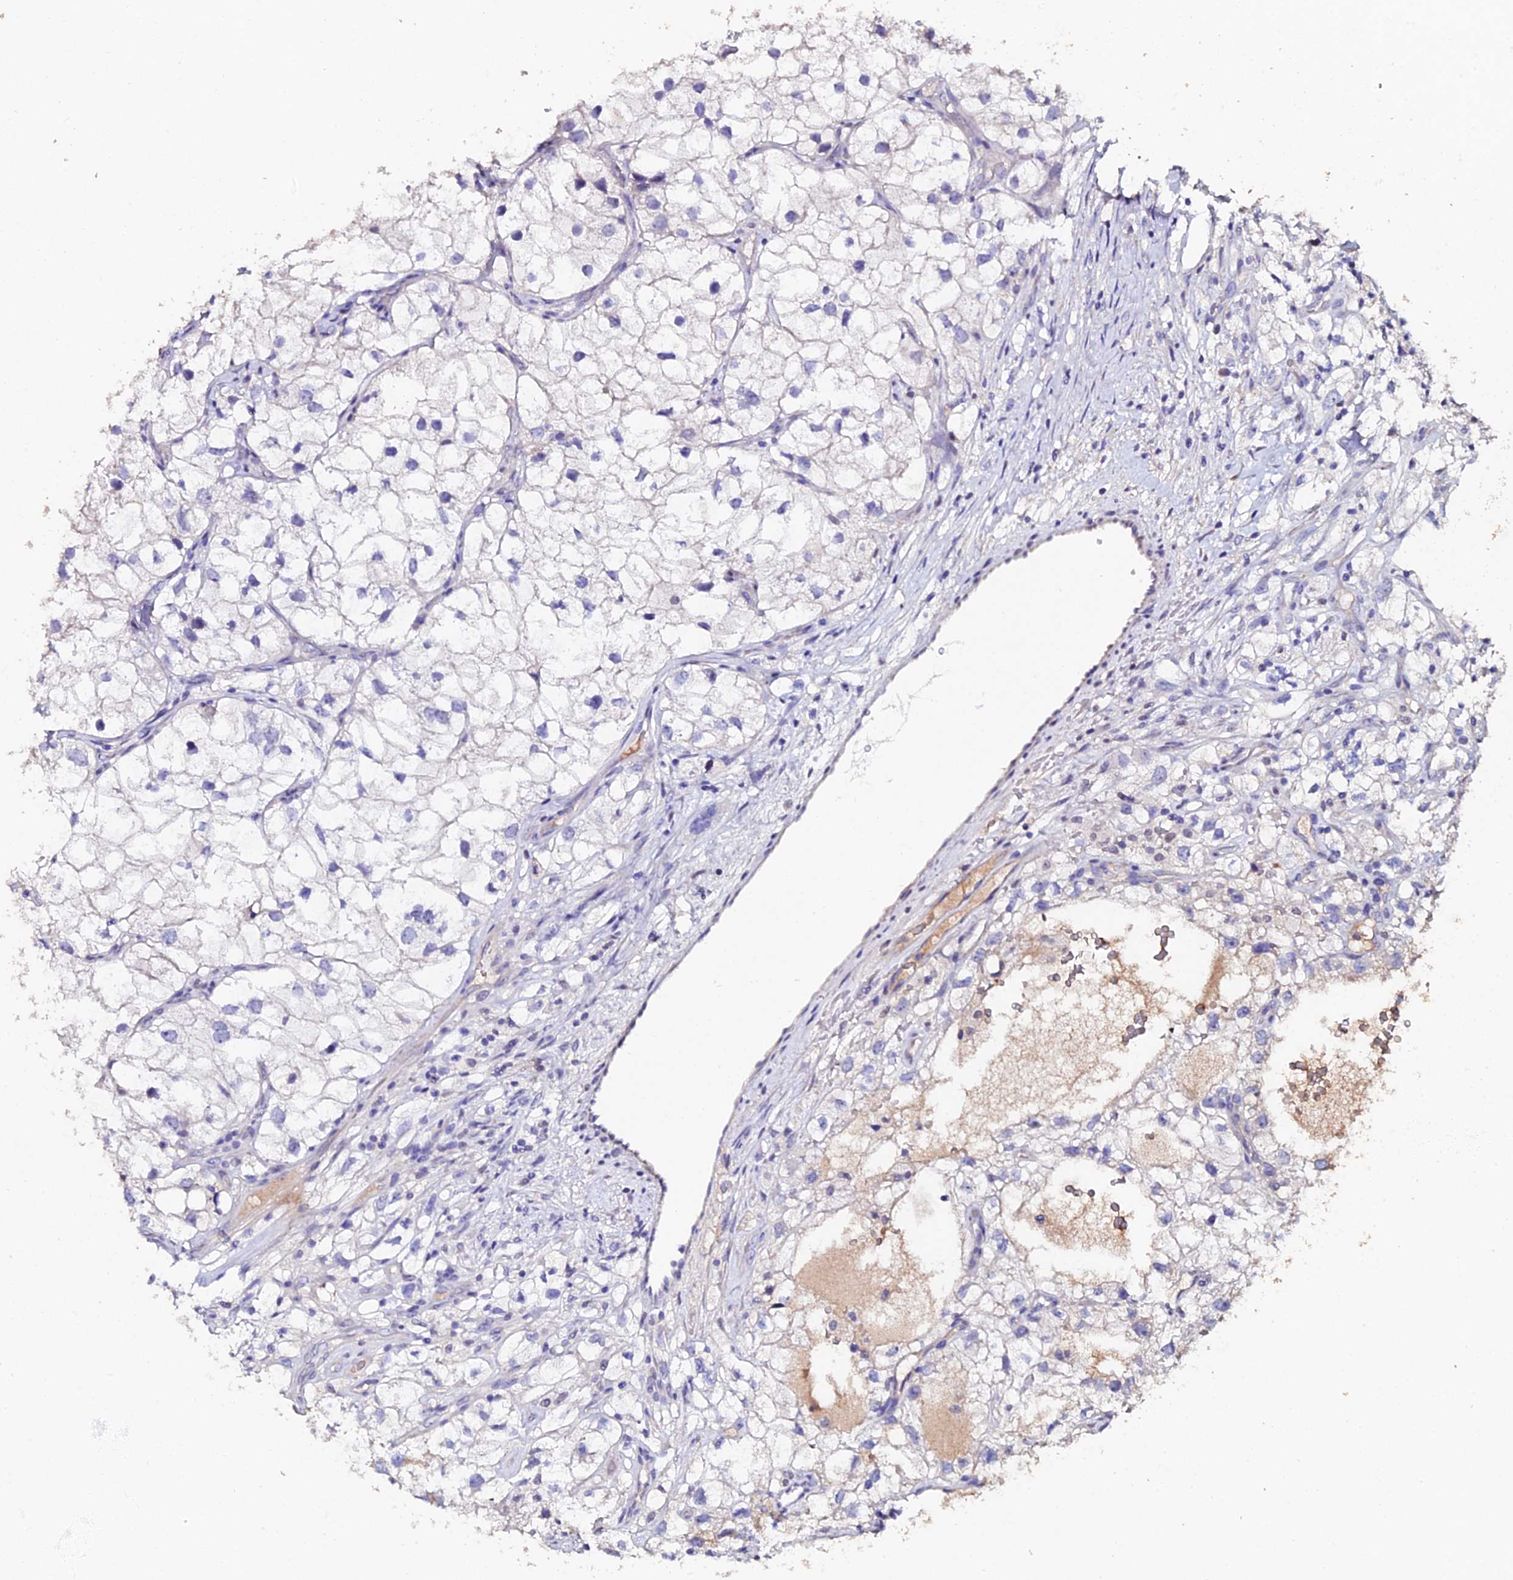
{"staining": {"intensity": "negative", "quantity": "none", "location": "none"}, "tissue": "renal cancer", "cell_type": "Tumor cells", "image_type": "cancer", "snomed": [{"axis": "morphology", "description": "Adenocarcinoma, NOS"}, {"axis": "topography", "description": "Kidney"}], "caption": "Immunohistochemistry of human renal cancer (adenocarcinoma) demonstrates no positivity in tumor cells.", "gene": "ESRRG", "patient": {"sex": "male", "age": 59}}